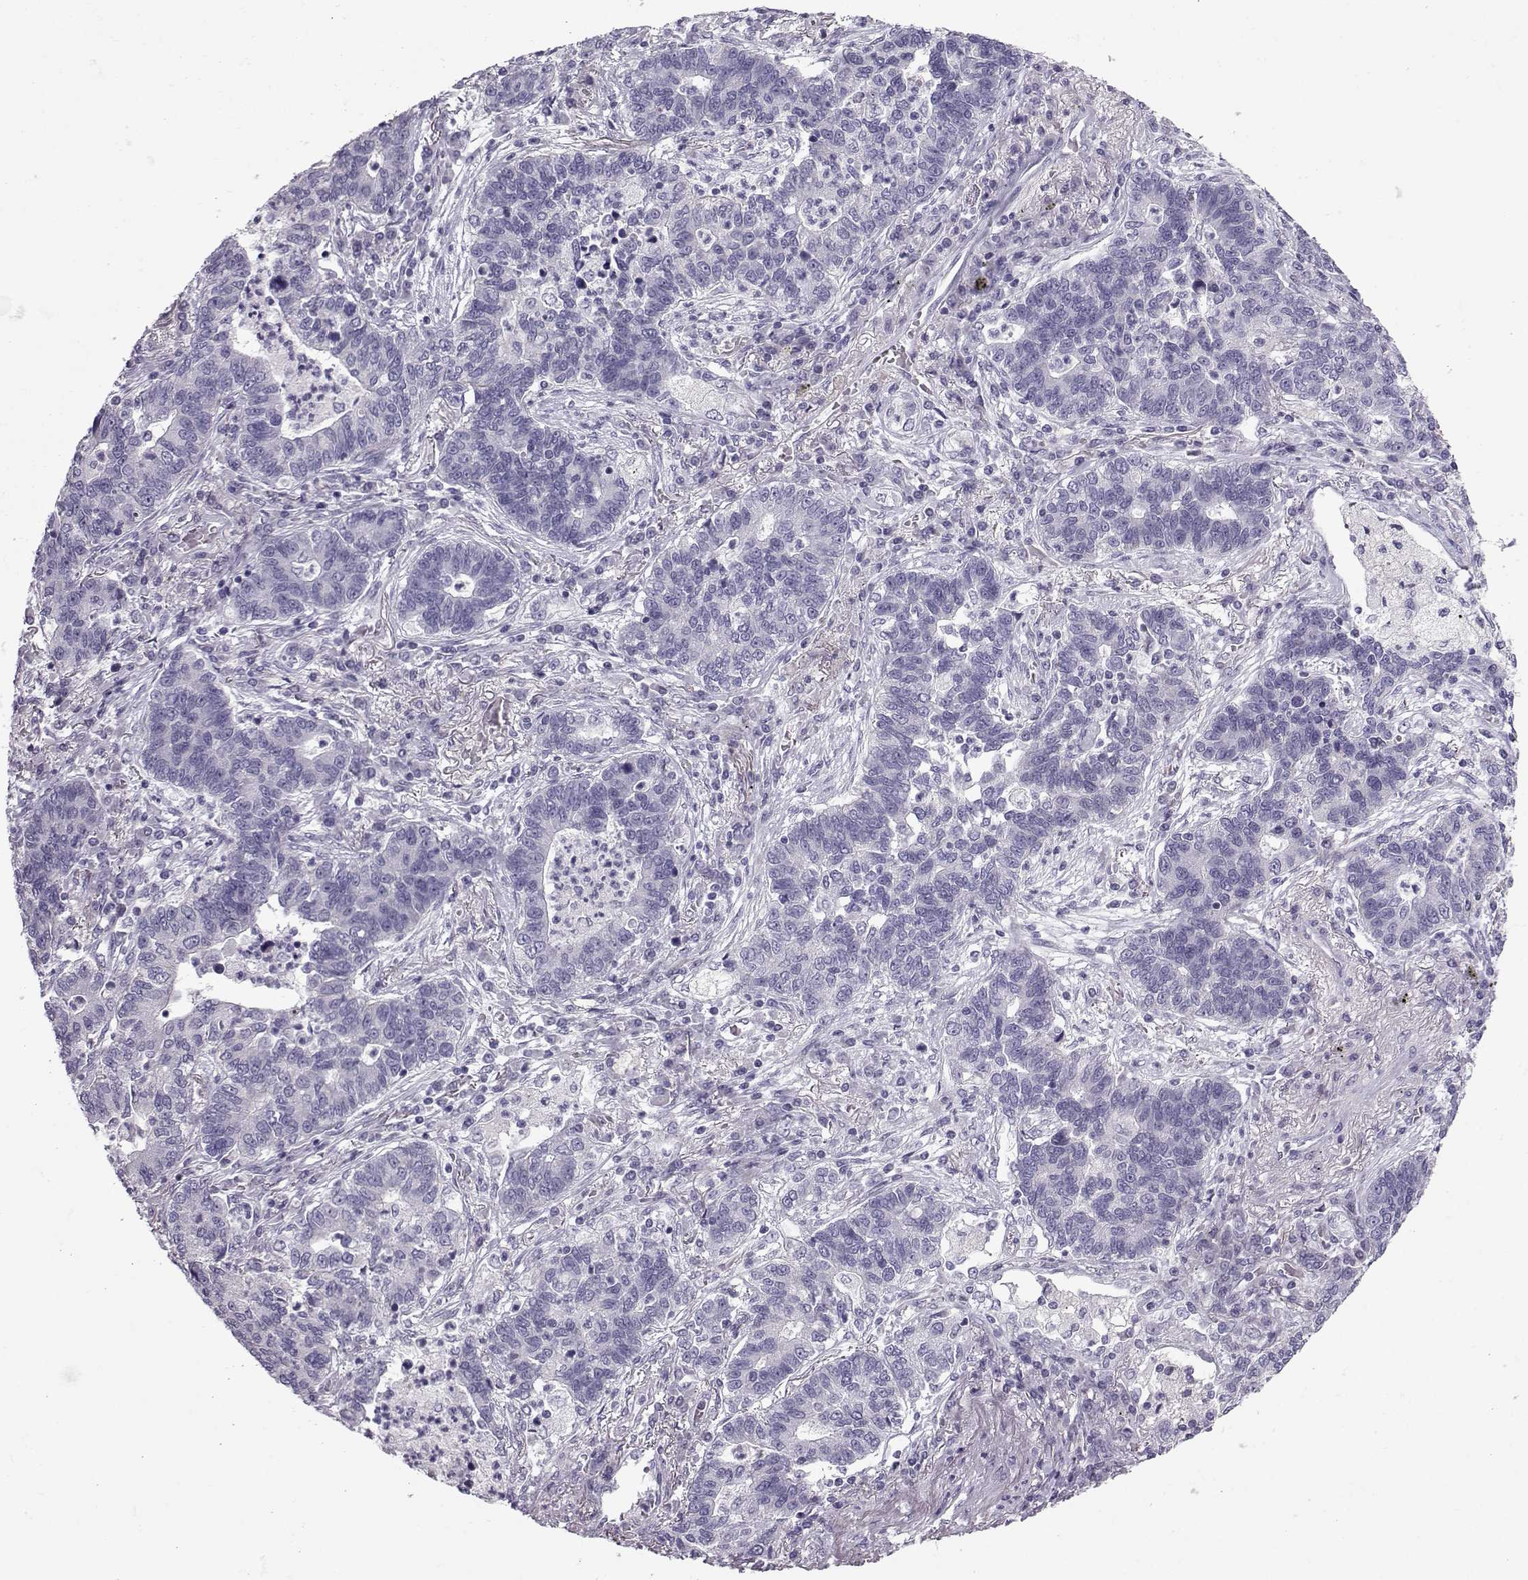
{"staining": {"intensity": "negative", "quantity": "none", "location": "none"}, "tissue": "lung cancer", "cell_type": "Tumor cells", "image_type": "cancer", "snomed": [{"axis": "morphology", "description": "Adenocarcinoma, NOS"}, {"axis": "topography", "description": "Lung"}], "caption": "Immunohistochemistry (IHC) micrograph of neoplastic tissue: lung cancer (adenocarcinoma) stained with DAB (3,3'-diaminobenzidine) demonstrates no significant protein staining in tumor cells.", "gene": "DMRT3", "patient": {"sex": "female", "age": 57}}